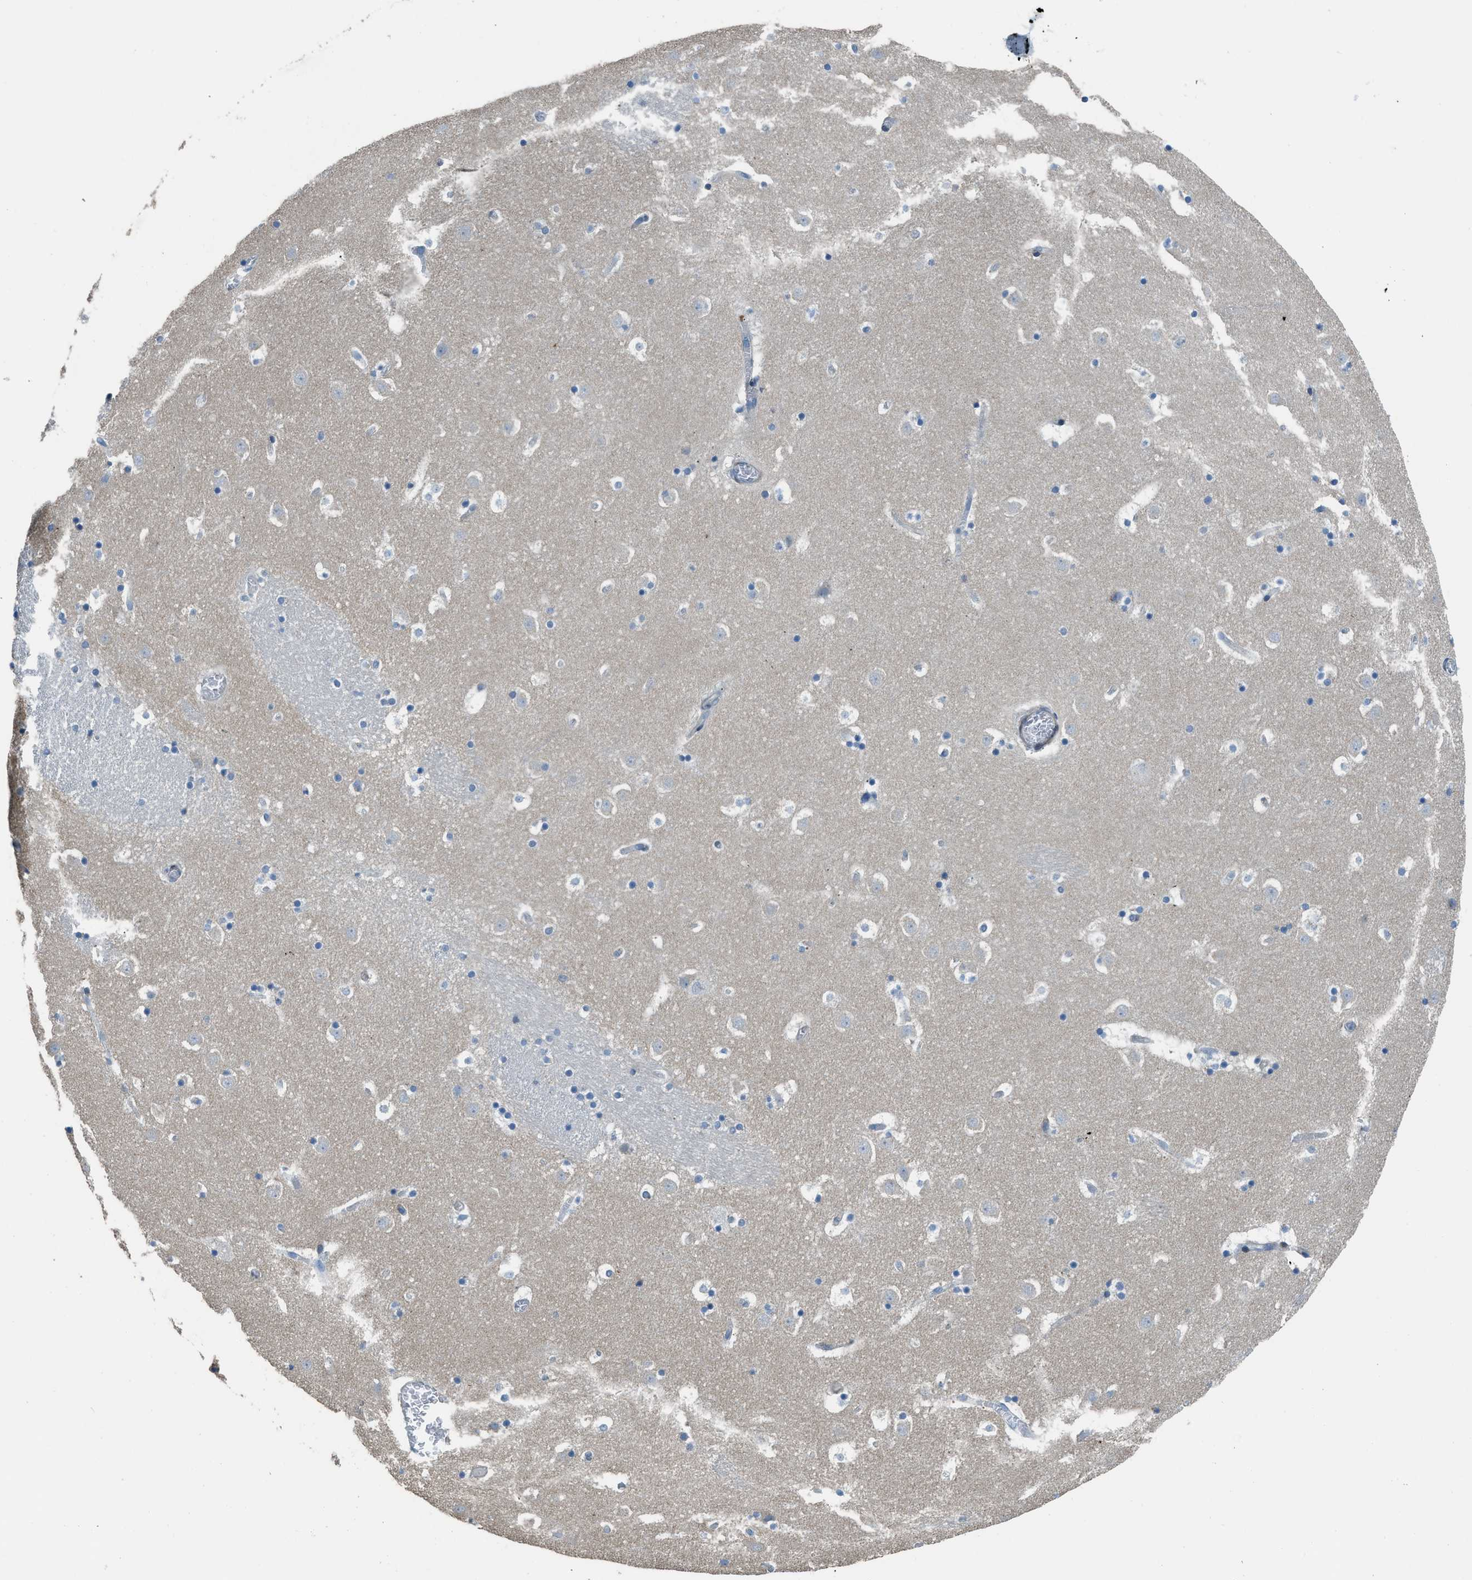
{"staining": {"intensity": "negative", "quantity": "none", "location": "none"}, "tissue": "caudate", "cell_type": "Glial cells", "image_type": "normal", "snomed": [{"axis": "morphology", "description": "Normal tissue, NOS"}, {"axis": "topography", "description": "Lateral ventricle wall"}], "caption": "The histopathology image demonstrates no significant positivity in glial cells of caudate. (DAB (3,3'-diaminobenzidine) immunohistochemistry, high magnification).", "gene": "TIMD4", "patient": {"sex": "male", "age": 45}}